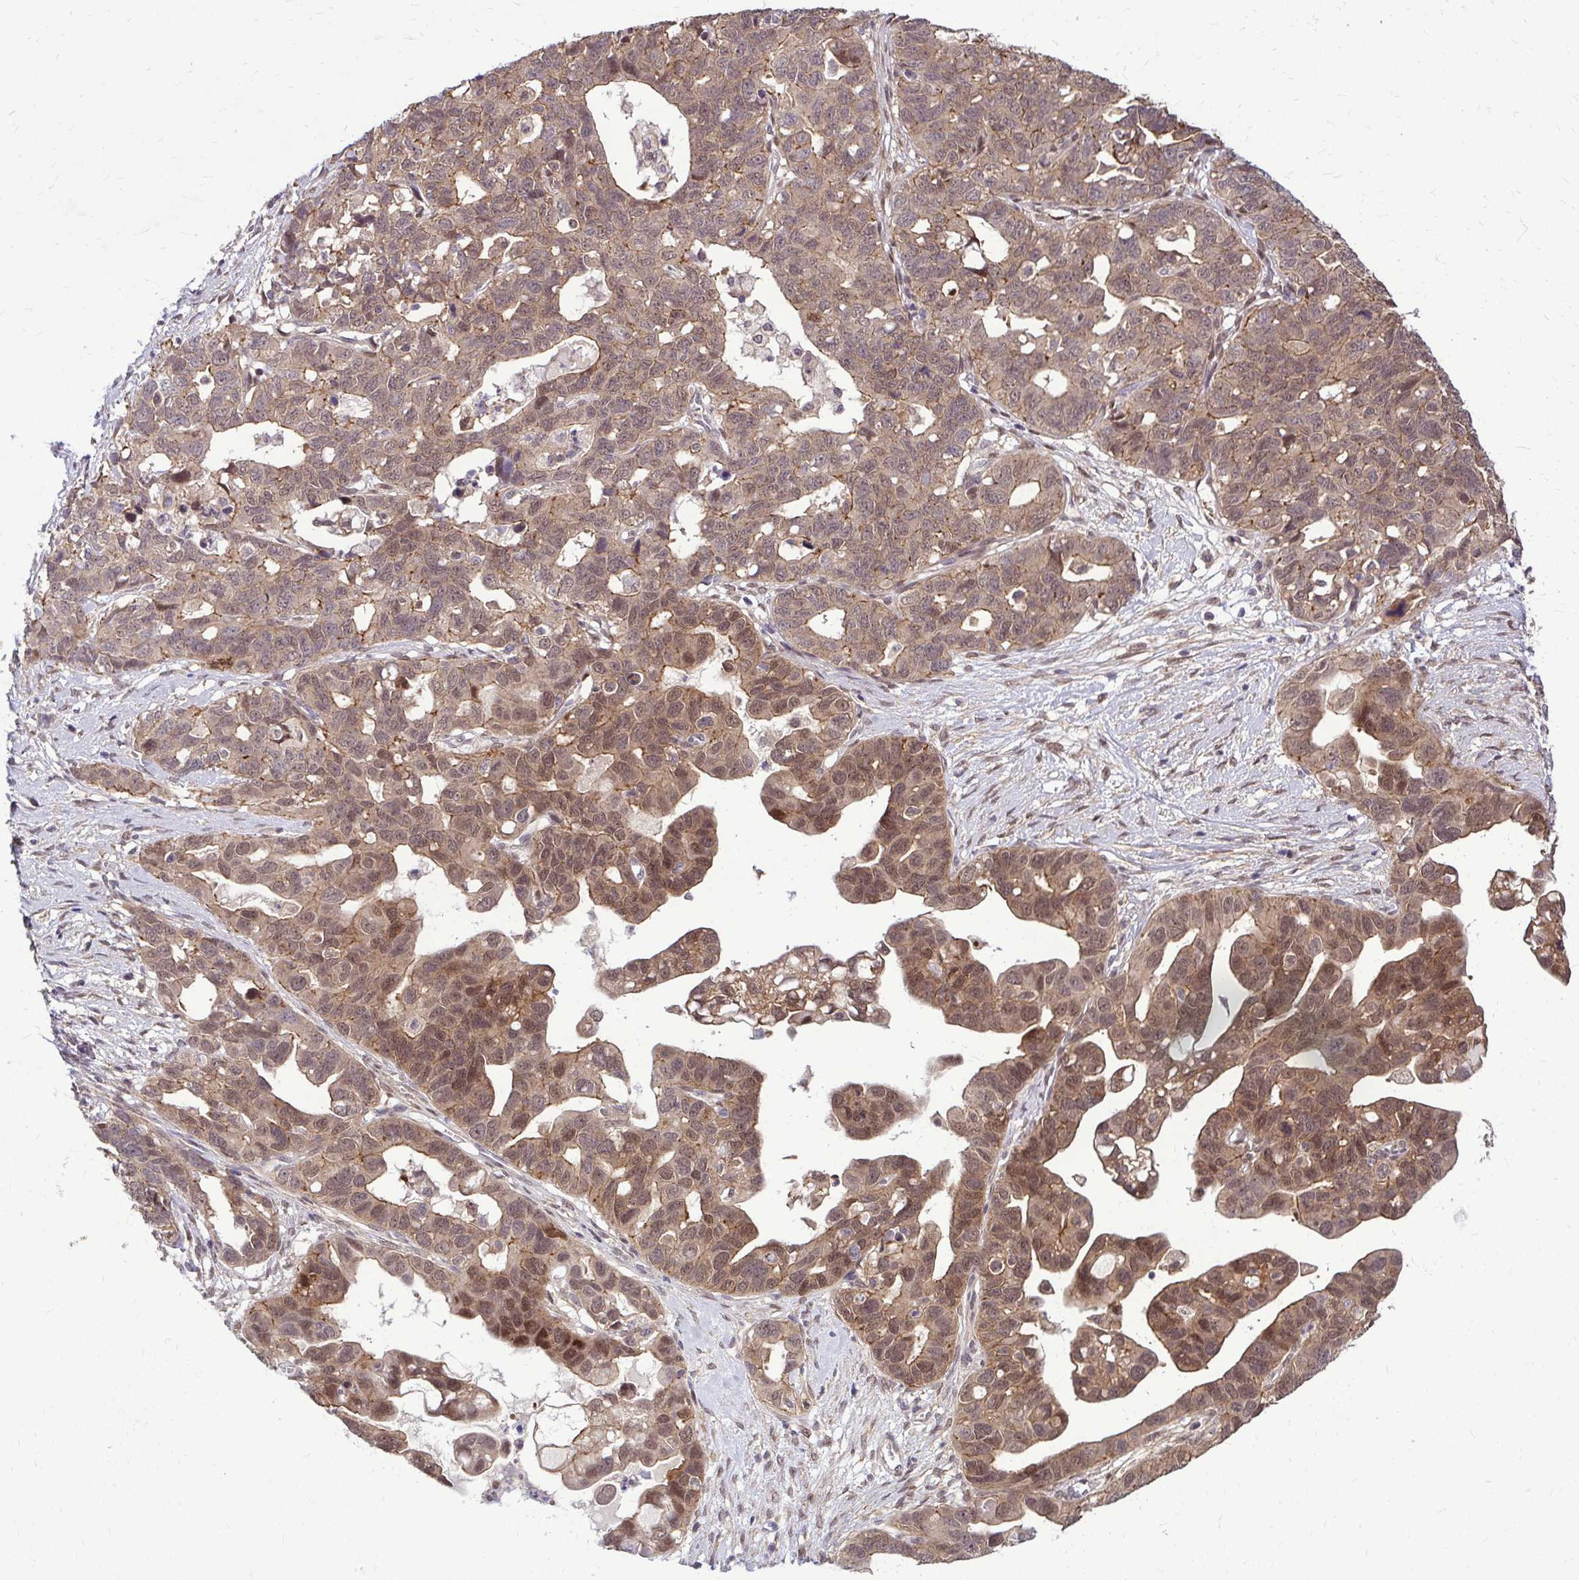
{"staining": {"intensity": "moderate", "quantity": ">75%", "location": "cytoplasmic/membranous,nuclear"}, "tissue": "ovarian cancer", "cell_type": "Tumor cells", "image_type": "cancer", "snomed": [{"axis": "morphology", "description": "Cystadenocarcinoma, serous, NOS"}, {"axis": "topography", "description": "Ovary"}], "caption": "Immunohistochemical staining of human ovarian cancer (serous cystadenocarcinoma) exhibits medium levels of moderate cytoplasmic/membranous and nuclear protein positivity in about >75% of tumor cells.", "gene": "TRIP6", "patient": {"sex": "female", "age": 69}}